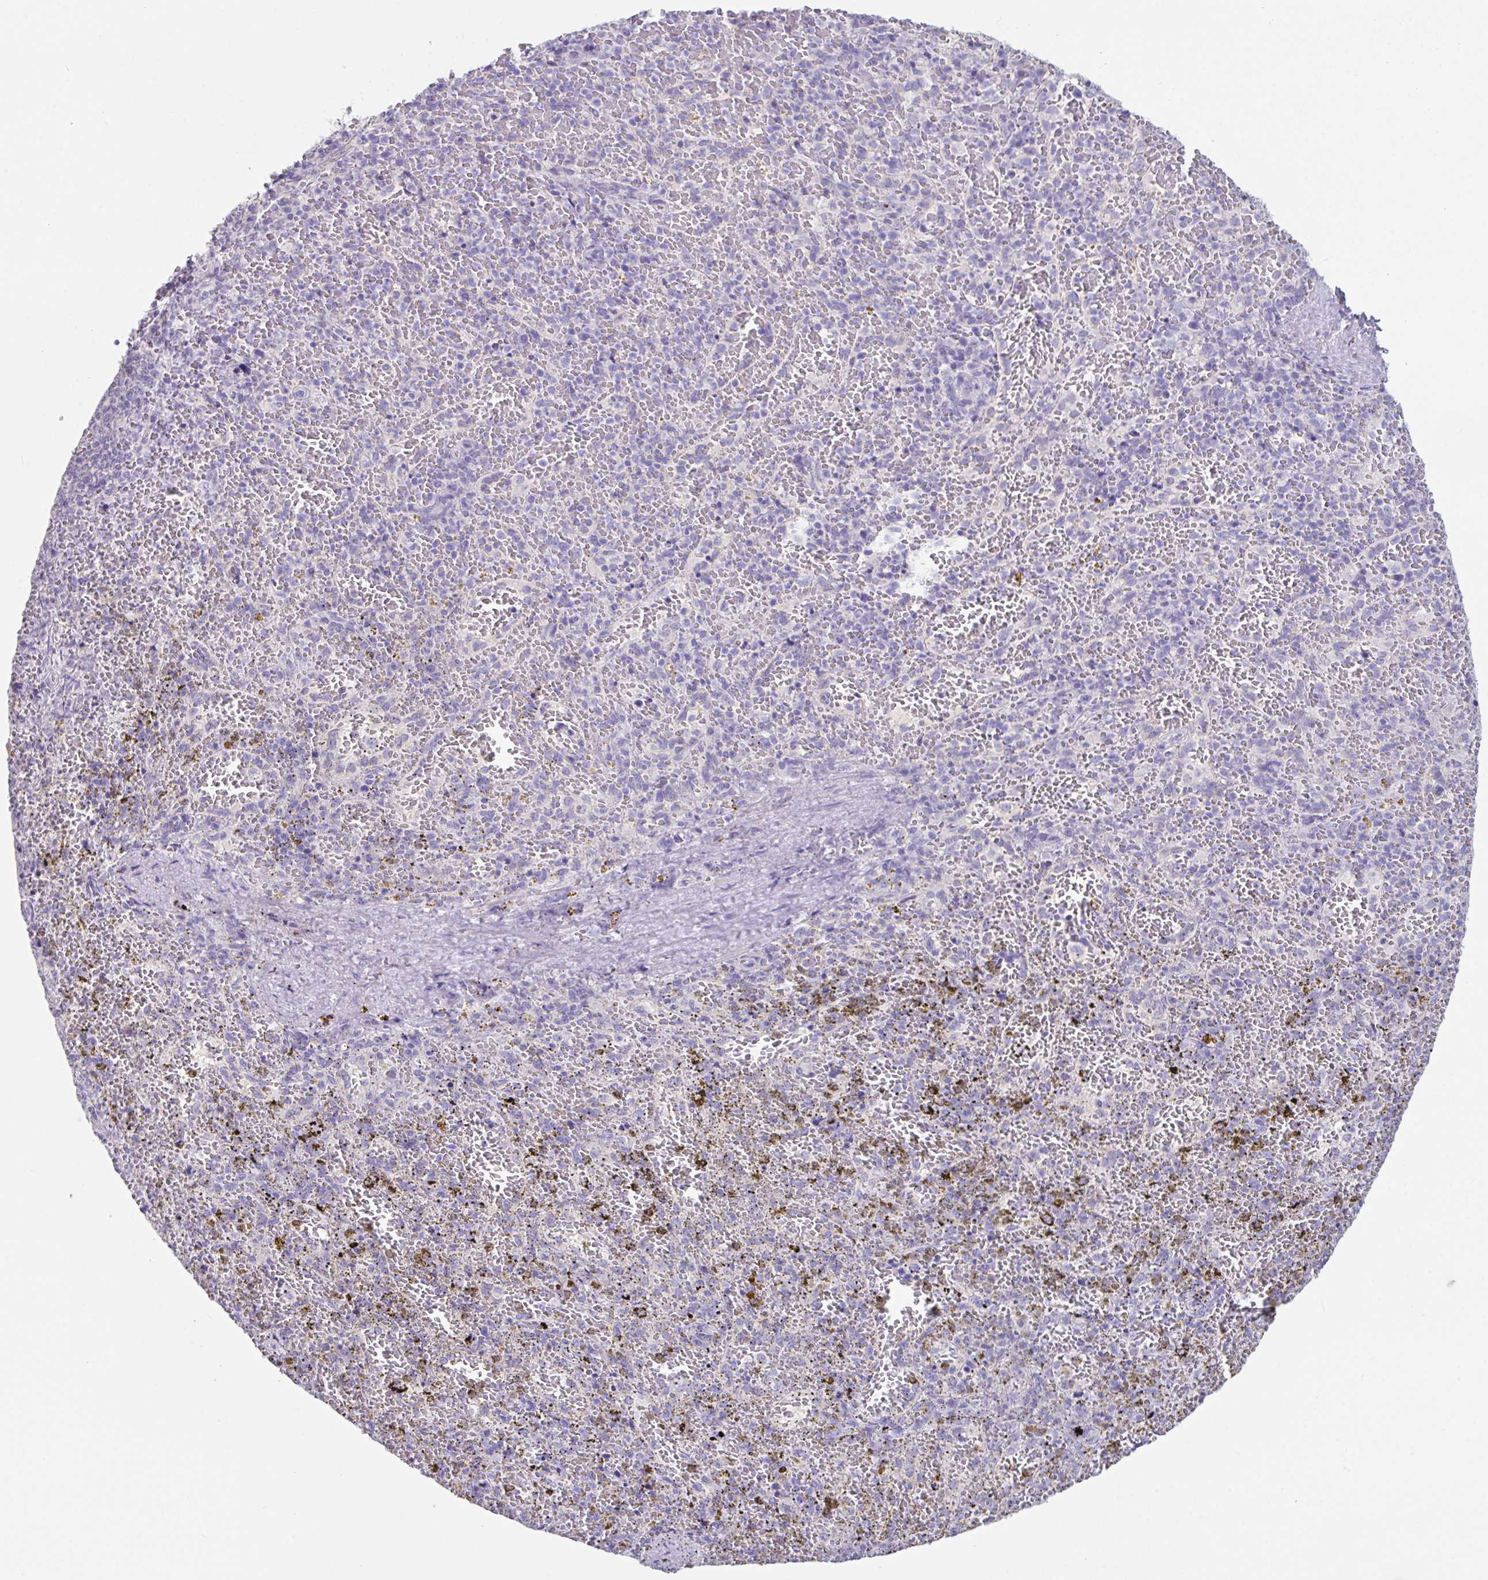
{"staining": {"intensity": "negative", "quantity": "none", "location": "none"}, "tissue": "spleen", "cell_type": "Cells in red pulp", "image_type": "normal", "snomed": [{"axis": "morphology", "description": "Normal tissue, NOS"}, {"axis": "topography", "description": "Spleen"}], "caption": "Immunohistochemistry (IHC) histopathology image of normal spleen: spleen stained with DAB (3,3'-diaminobenzidine) reveals no significant protein expression in cells in red pulp.", "gene": "SLC44A4", "patient": {"sex": "female", "age": 50}}